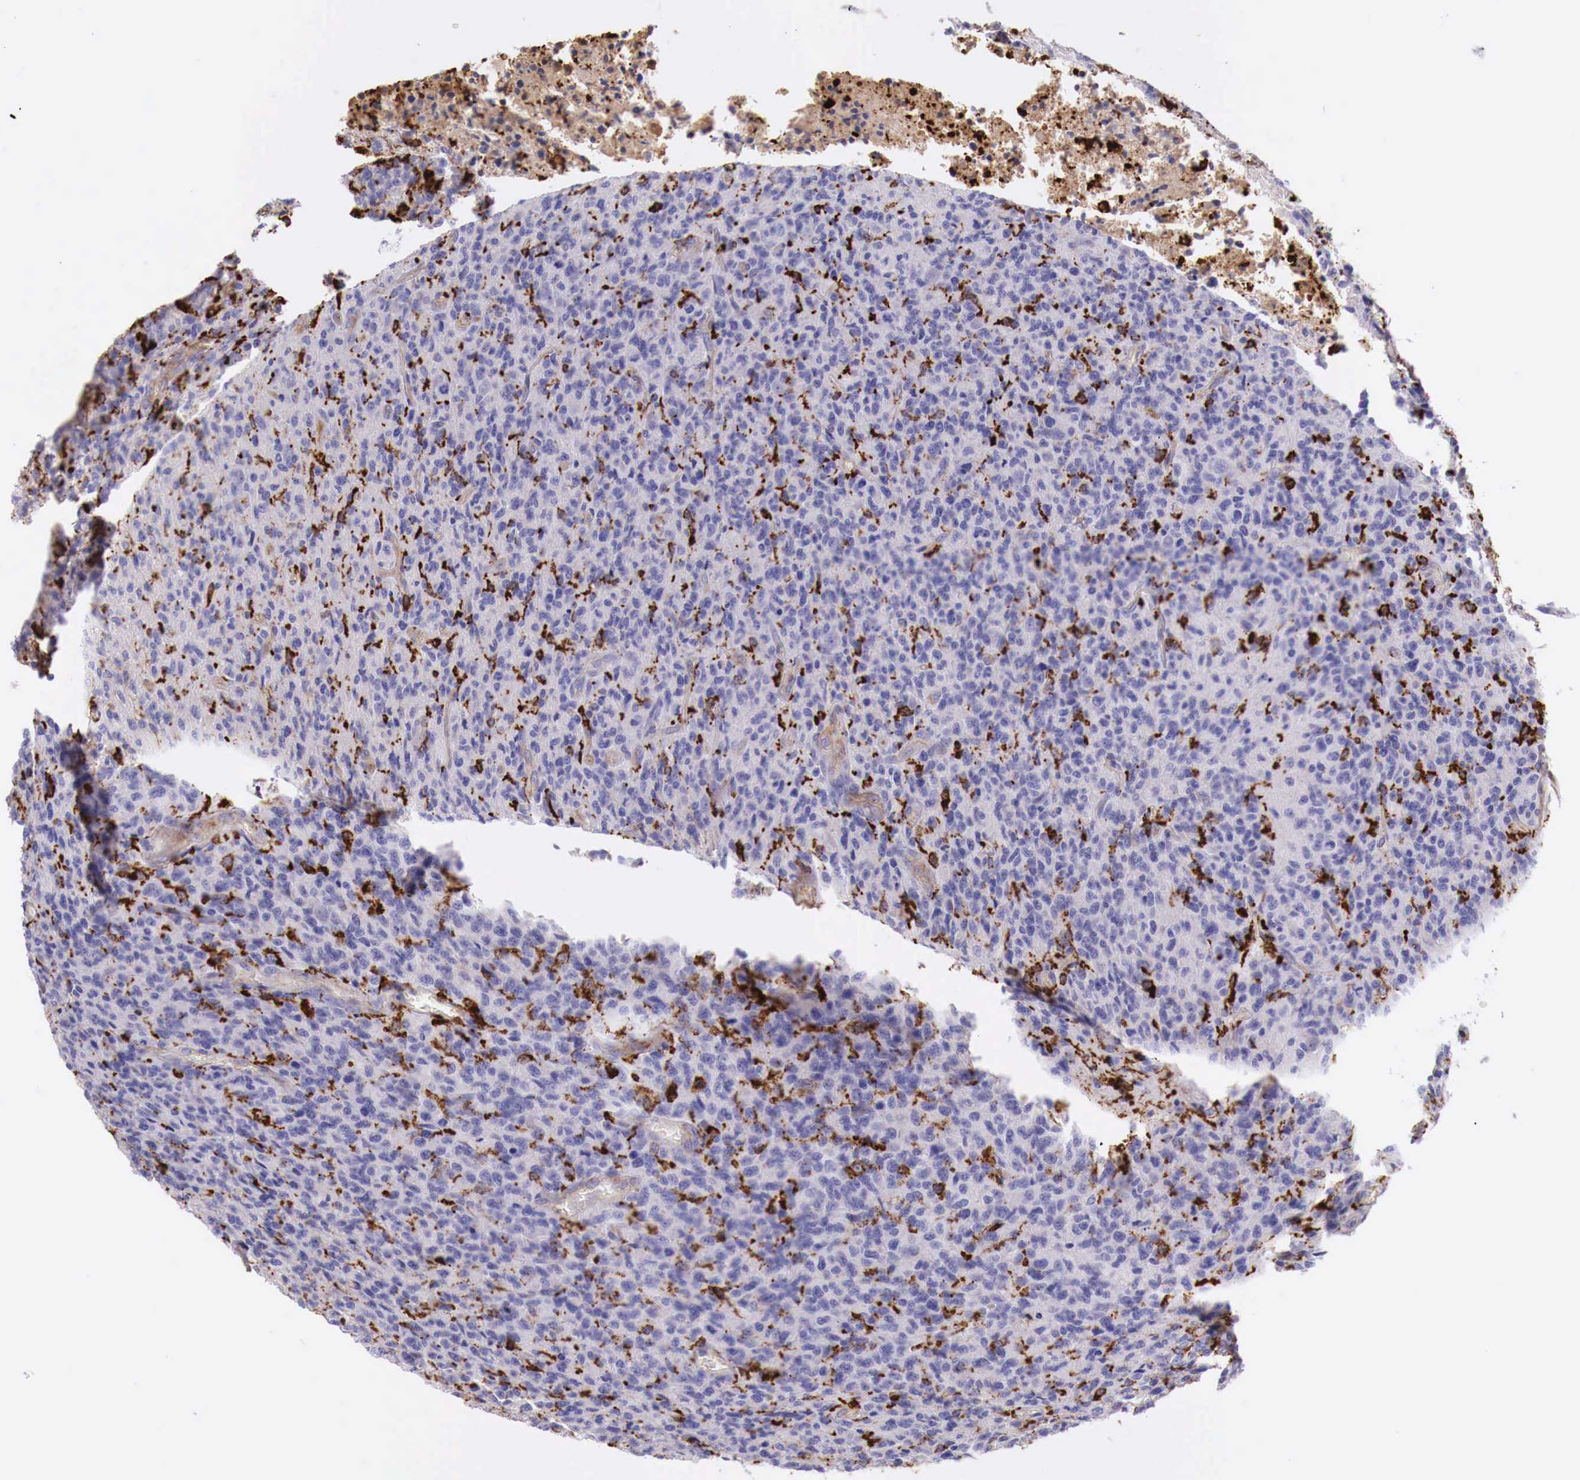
{"staining": {"intensity": "negative", "quantity": "none", "location": "none"}, "tissue": "glioma", "cell_type": "Tumor cells", "image_type": "cancer", "snomed": [{"axis": "morphology", "description": "Glioma, malignant, High grade"}, {"axis": "topography", "description": "Brain"}], "caption": "Immunohistochemistry photomicrograph of neoplastic tissue: glioma stained with DAB (3,3'-diaminobenzidine) exhibits no significant protein positivity in tumor cells. (DAB immunohistochemistry (IHC) visualized using brightfield microscopy, high magnification).", "gene": "MSR1", "patient": {"sex": "male", "age": 36}}